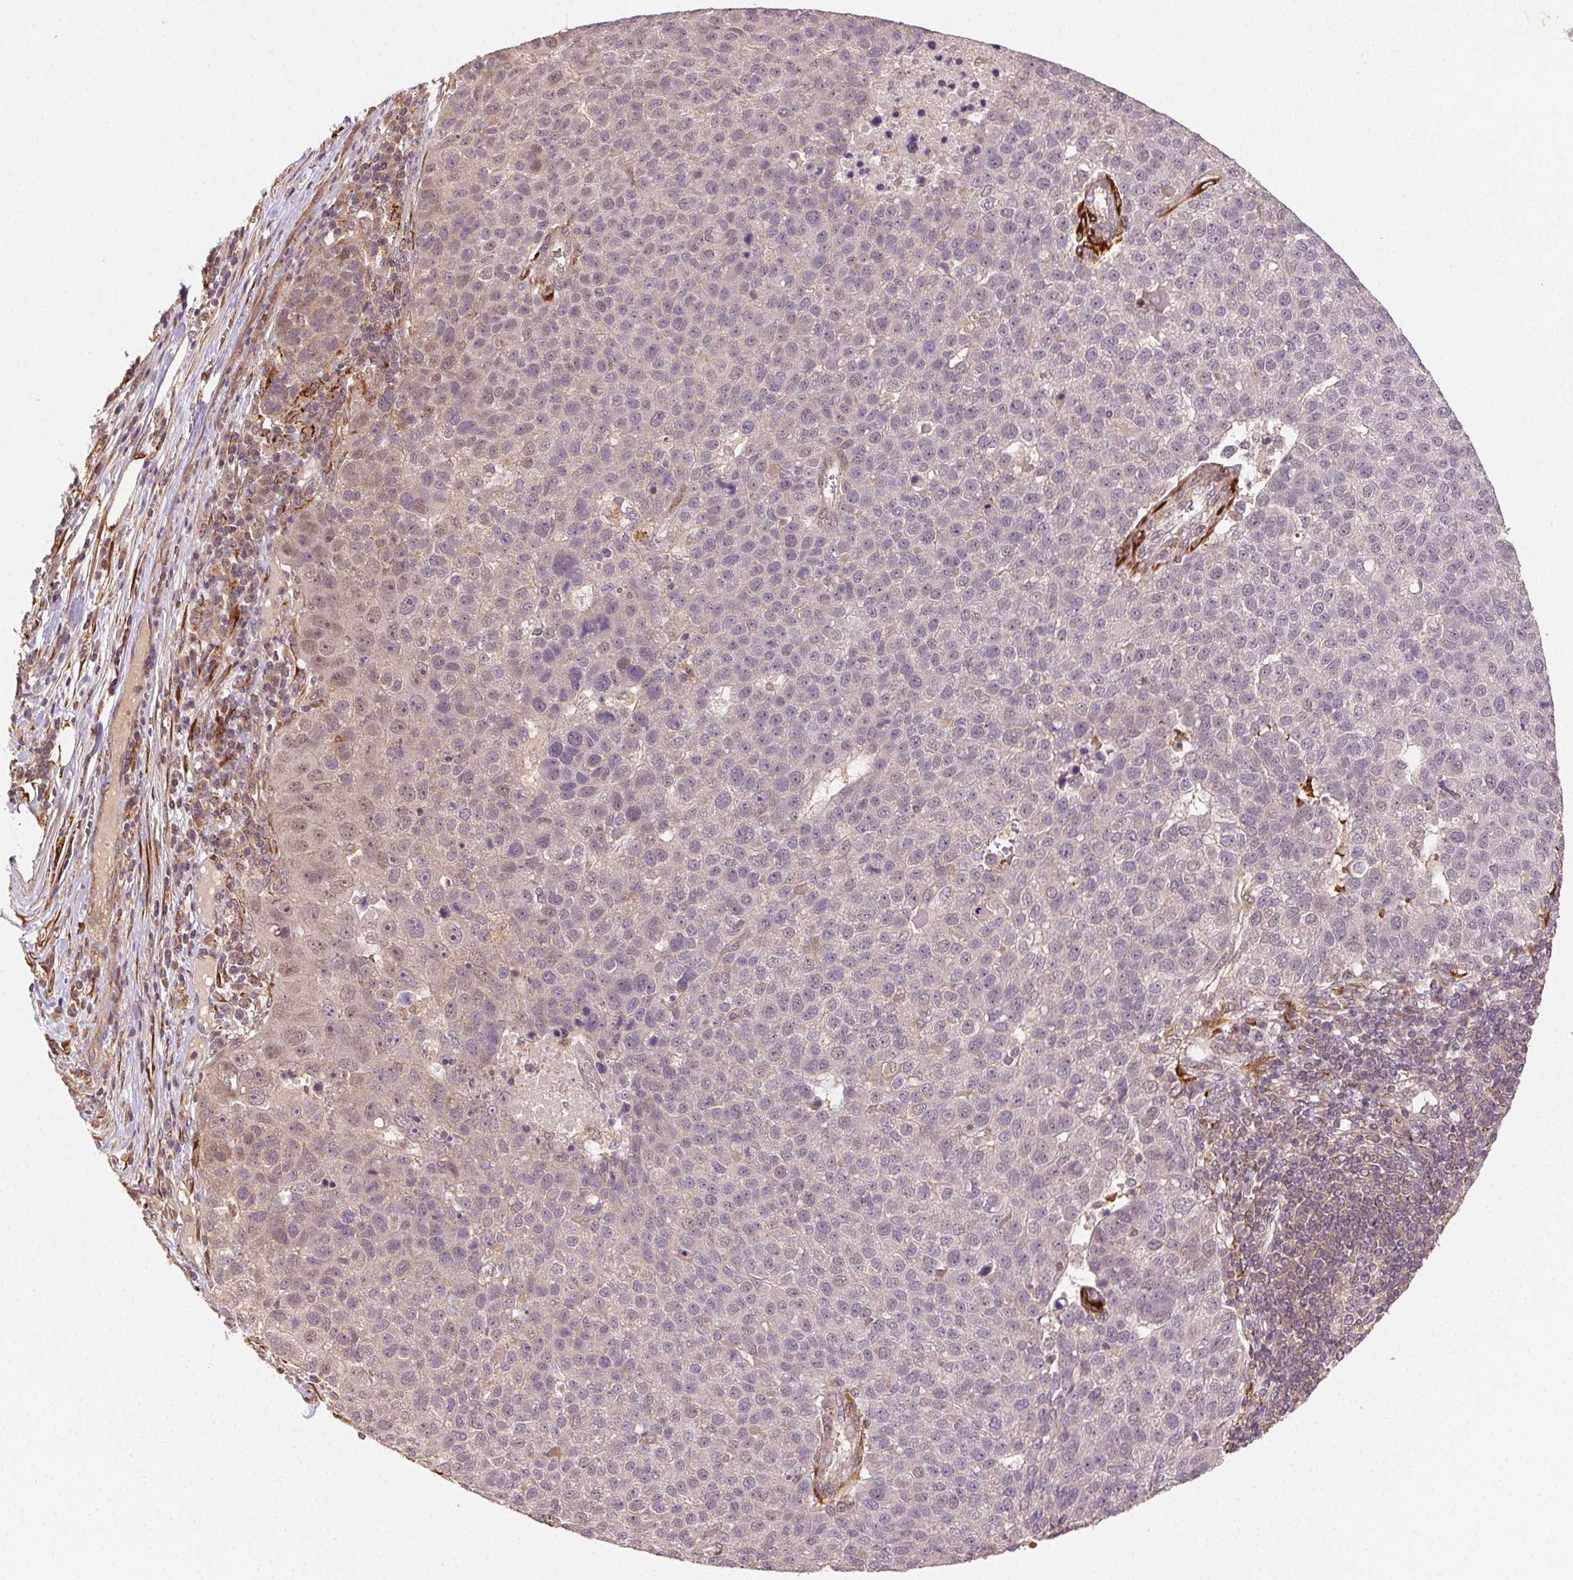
{"staining": {"intensity": "weak", "quantity": "<25%", "location": "nuclear"}, "tissue": "pancreatic cancer", "cell_type": "Tumor cells", "image_type": "cancer", "snomed": [{"axis": "morphology", "description": "Adenocarcinoma, NOS"}, {"axis": "topography", "description": "Pancreas"}], "caption": "Tumor cells are negative for brown protein staining in pancreatic cancer (adenocarcinoma).", "gene": "KLHL15", "patient": {"sex": "female", "age": 61}}